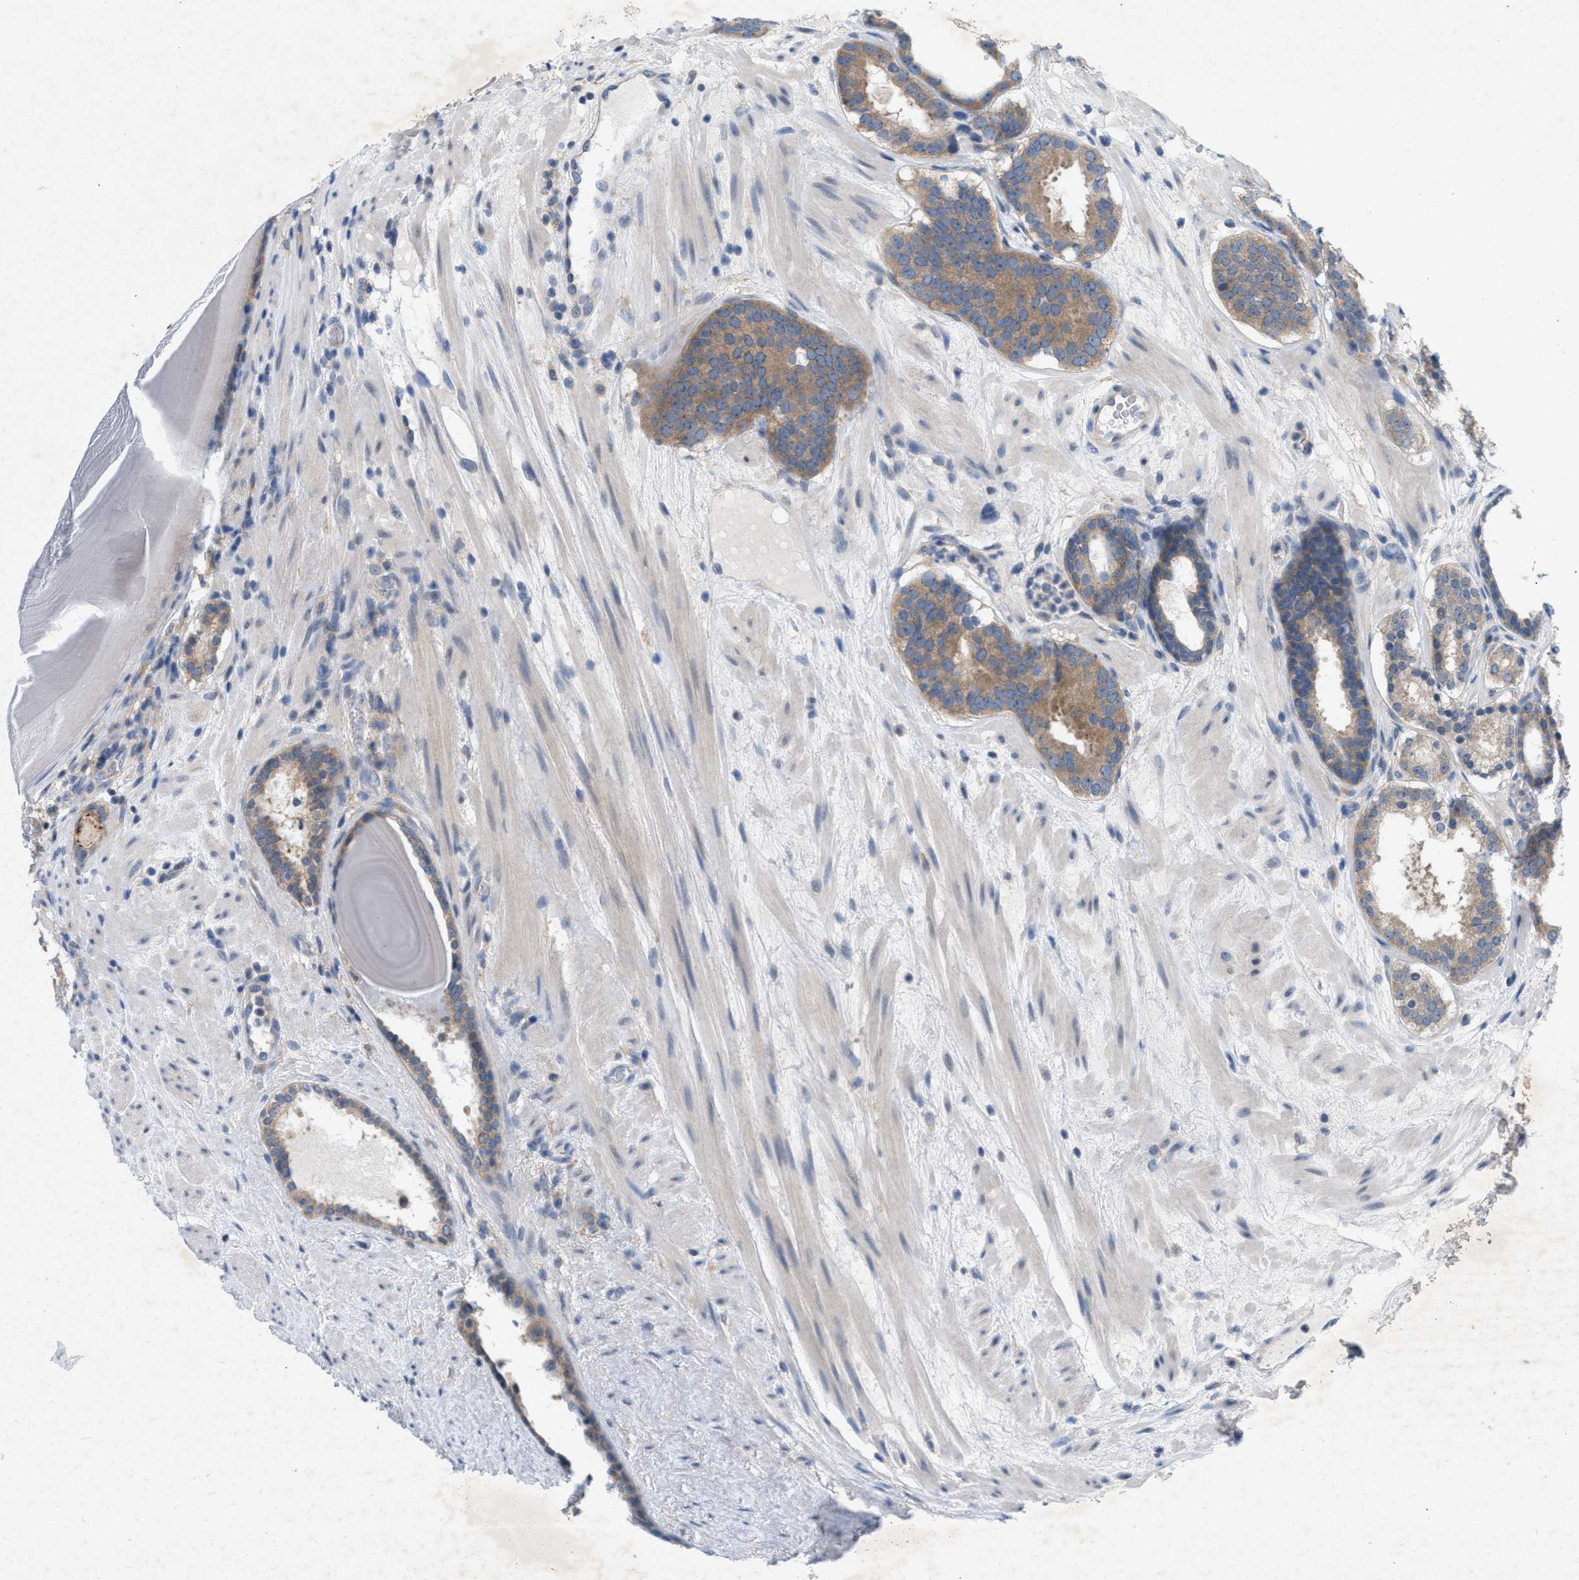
{"staining": {"intensity": "moderate", "quantity": "25%-75%", "location": "cytoplasmic/membranous"}, "tissue": "prostate cancer", "cell_type": "Tumor cells", "image_type": "cancer", "snomed": [{"axis": "morphology", "description": "Adenocarcinoma, Low grade"}, {"axis": "topography", "description": "Prostate"}], "caption": "Immunohistochemistry image of neoplastic tissue: adenocarcinoma (low-grade) (prostate) stained using immunohistochemistry (IHC) demonstrates medium levels of moderate protein expression localized specifically in the cytoplasmic/membranous of tumor cells, appearing as a cytoplasmic/membranous brown color.", "gene": "WIPI2", "patient": {"sex": "male", "age": 69}}